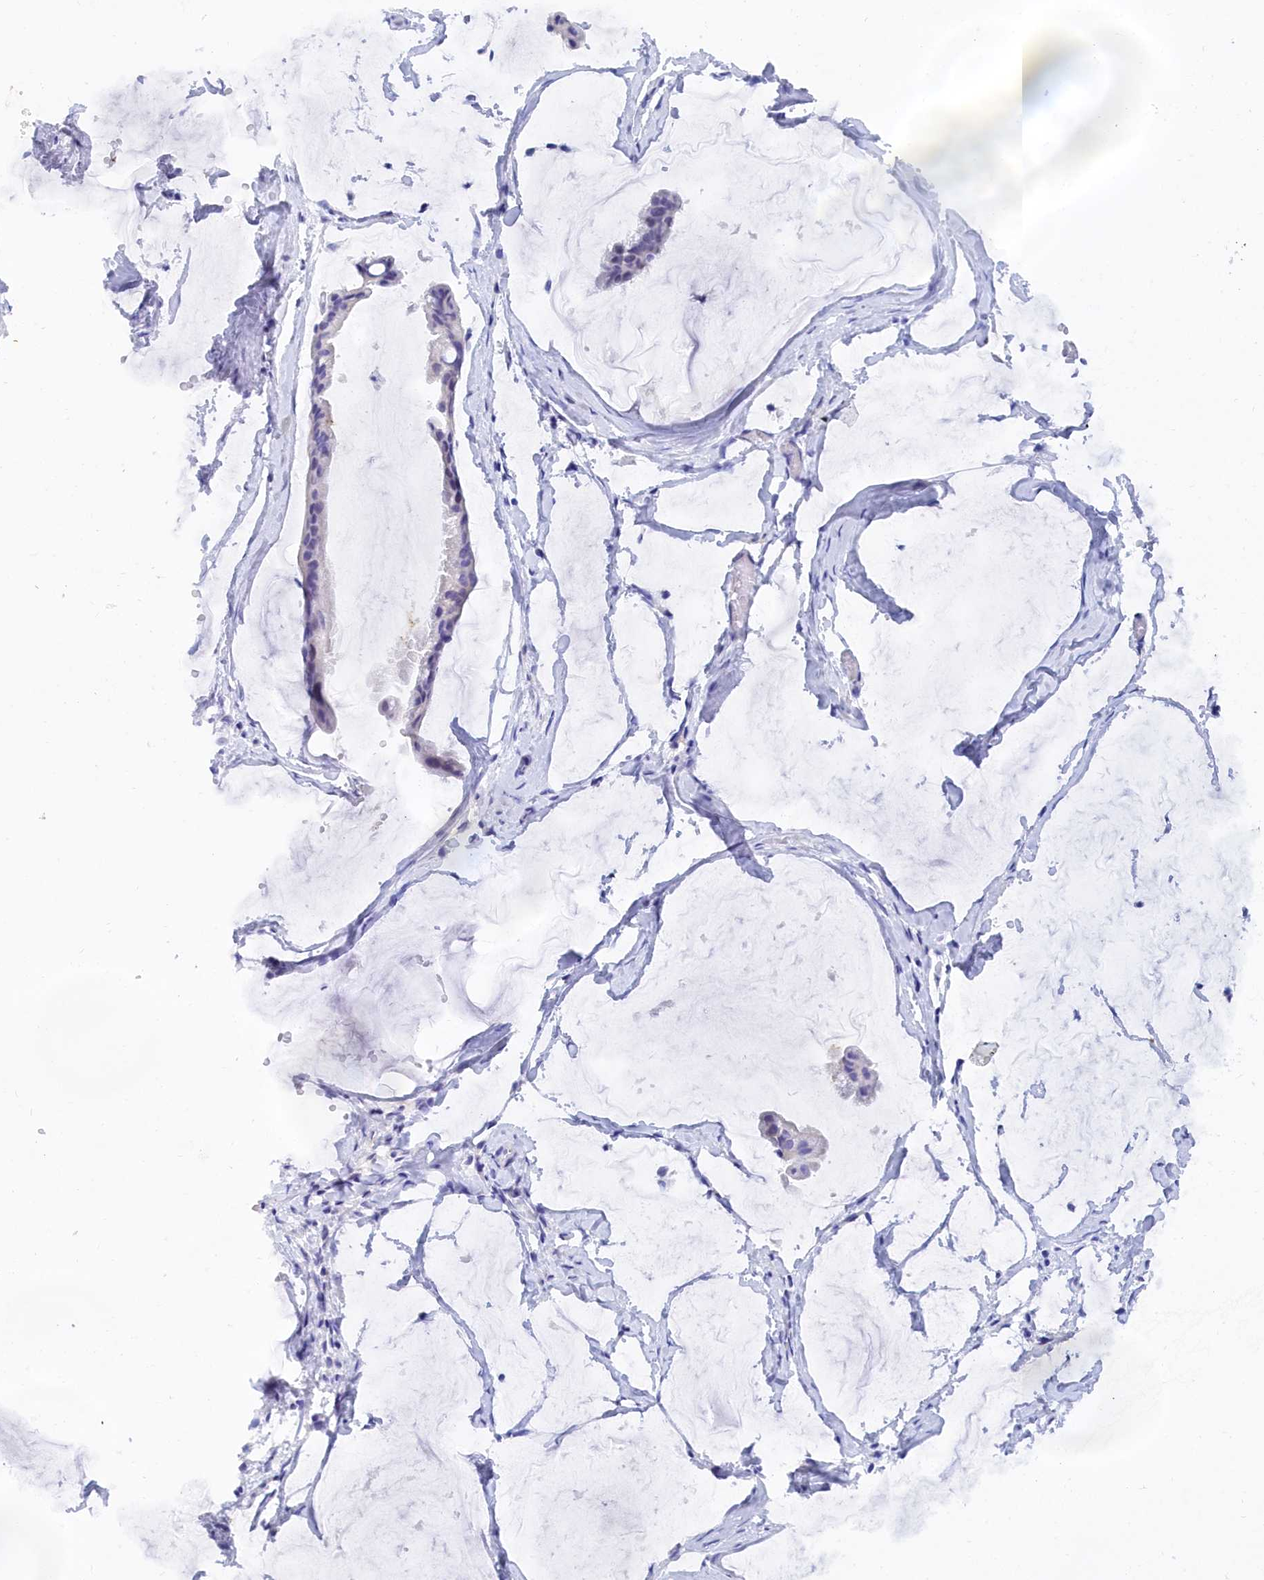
{"staining": {"intensity": "negative", "quantity": "none", "location": "none"}, "tissue": "ovarian cancer", "cell_type": "Tumor cells", "image_type": "cancer", "snomed": [{"axis": "morphology", "description": "Cystadenocarcinoma, mucinous, NOS"}, {"axis": "topography", "description": "Ovary"}], "caption": "High magnification brightfield microscopy of ovarian cancer (mucinous cystadenocarcinoma) stained with DAB (brown) and counterstained with hematoxylin (blue): tumor cells show no significant positivity. (Brightfield microscopy of DAB (3,3'-diaminobenzidine) immunohistochemistry (IHC) at high magnification).", "gene": "TRIM10", "patient": {"sex": "female", "age": 73}}